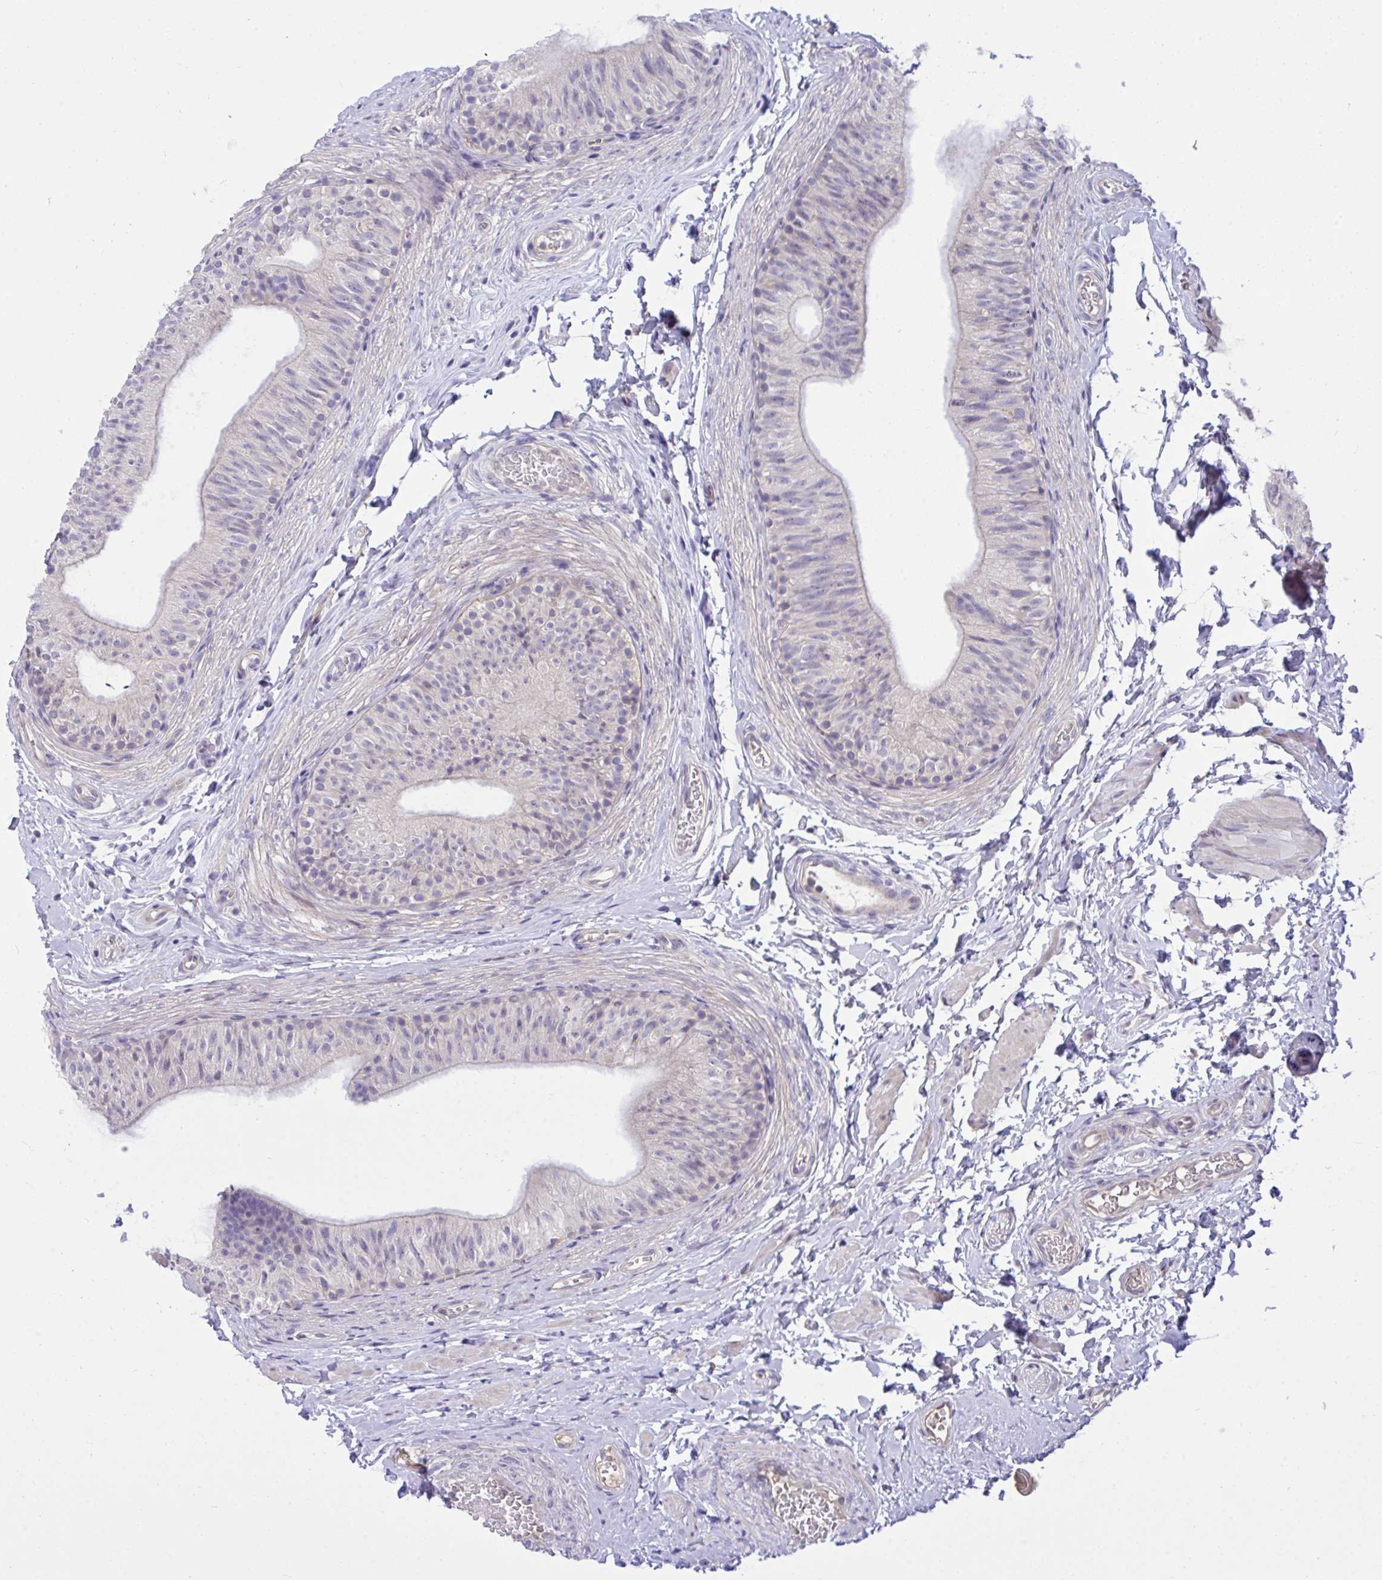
{"staining": {"intensity": "weak", "quantity": "<25%", "location": "cytoplasmic/membranous"}, "tissue": "epididymis", "cell_type": "Glandular cells", "image_type": "normal", "snomed": [{"axis": "morphology", "description": "Normal tissue, NOS"}, {"axis": "topography", "description": "Epididymis, spermatic cord, NOS"}, {"axis": "topography", "description": "Epididymis"}, {"axis": "topography", "description": "Peripheral nerve tissue"}], "caption": "This is an immunohistochemistry histopathology image of normal human epididymis. There is no positivity in glandular cells.", "gene": "TLN2", "patient": {"sex": "male", "age": 29}}